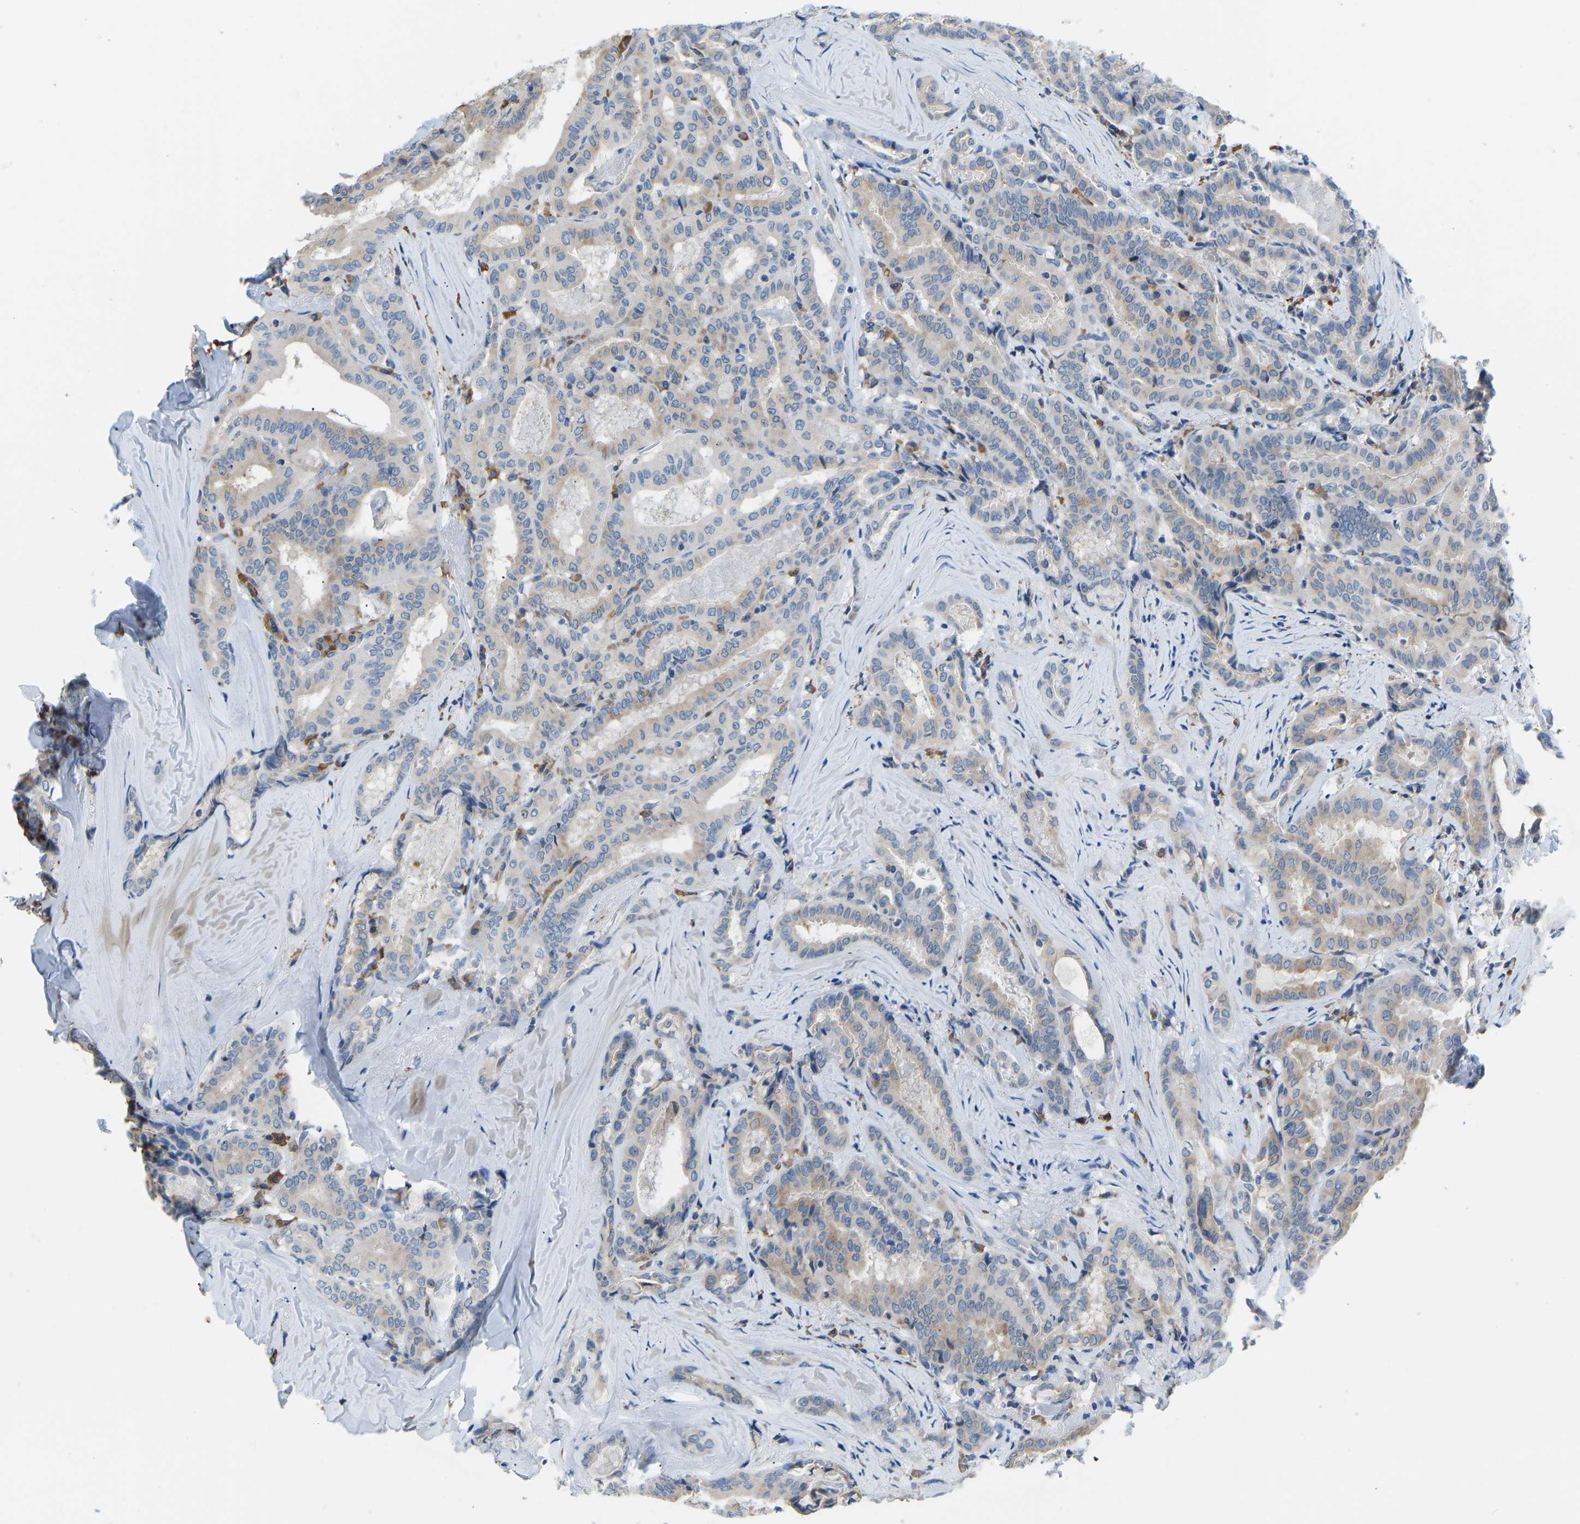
{"staining": {"intensity": "weak", "quantity": "<25%", "location": "cytoplasmic/membranous"}, "tissue": "thyroid cancer", "cell_type": "Tumor cells", "image_type": "cancer", "snomed": [{"axis": "morphology", "description": "Papillary adenocarcinoma, NOS"}, {"axis": "topography", "description": "Thyroid gland"}], "caption": "IHC of human thyroid cancer (papillary adenocarcinoma) reveals no positivity in tumor cells. (DAB (3,3'-diaminobenzidine) IHC with hematoxylin counter stain).", "gene": "VRK1", "patient": {"sex": "female", "age": 42}}